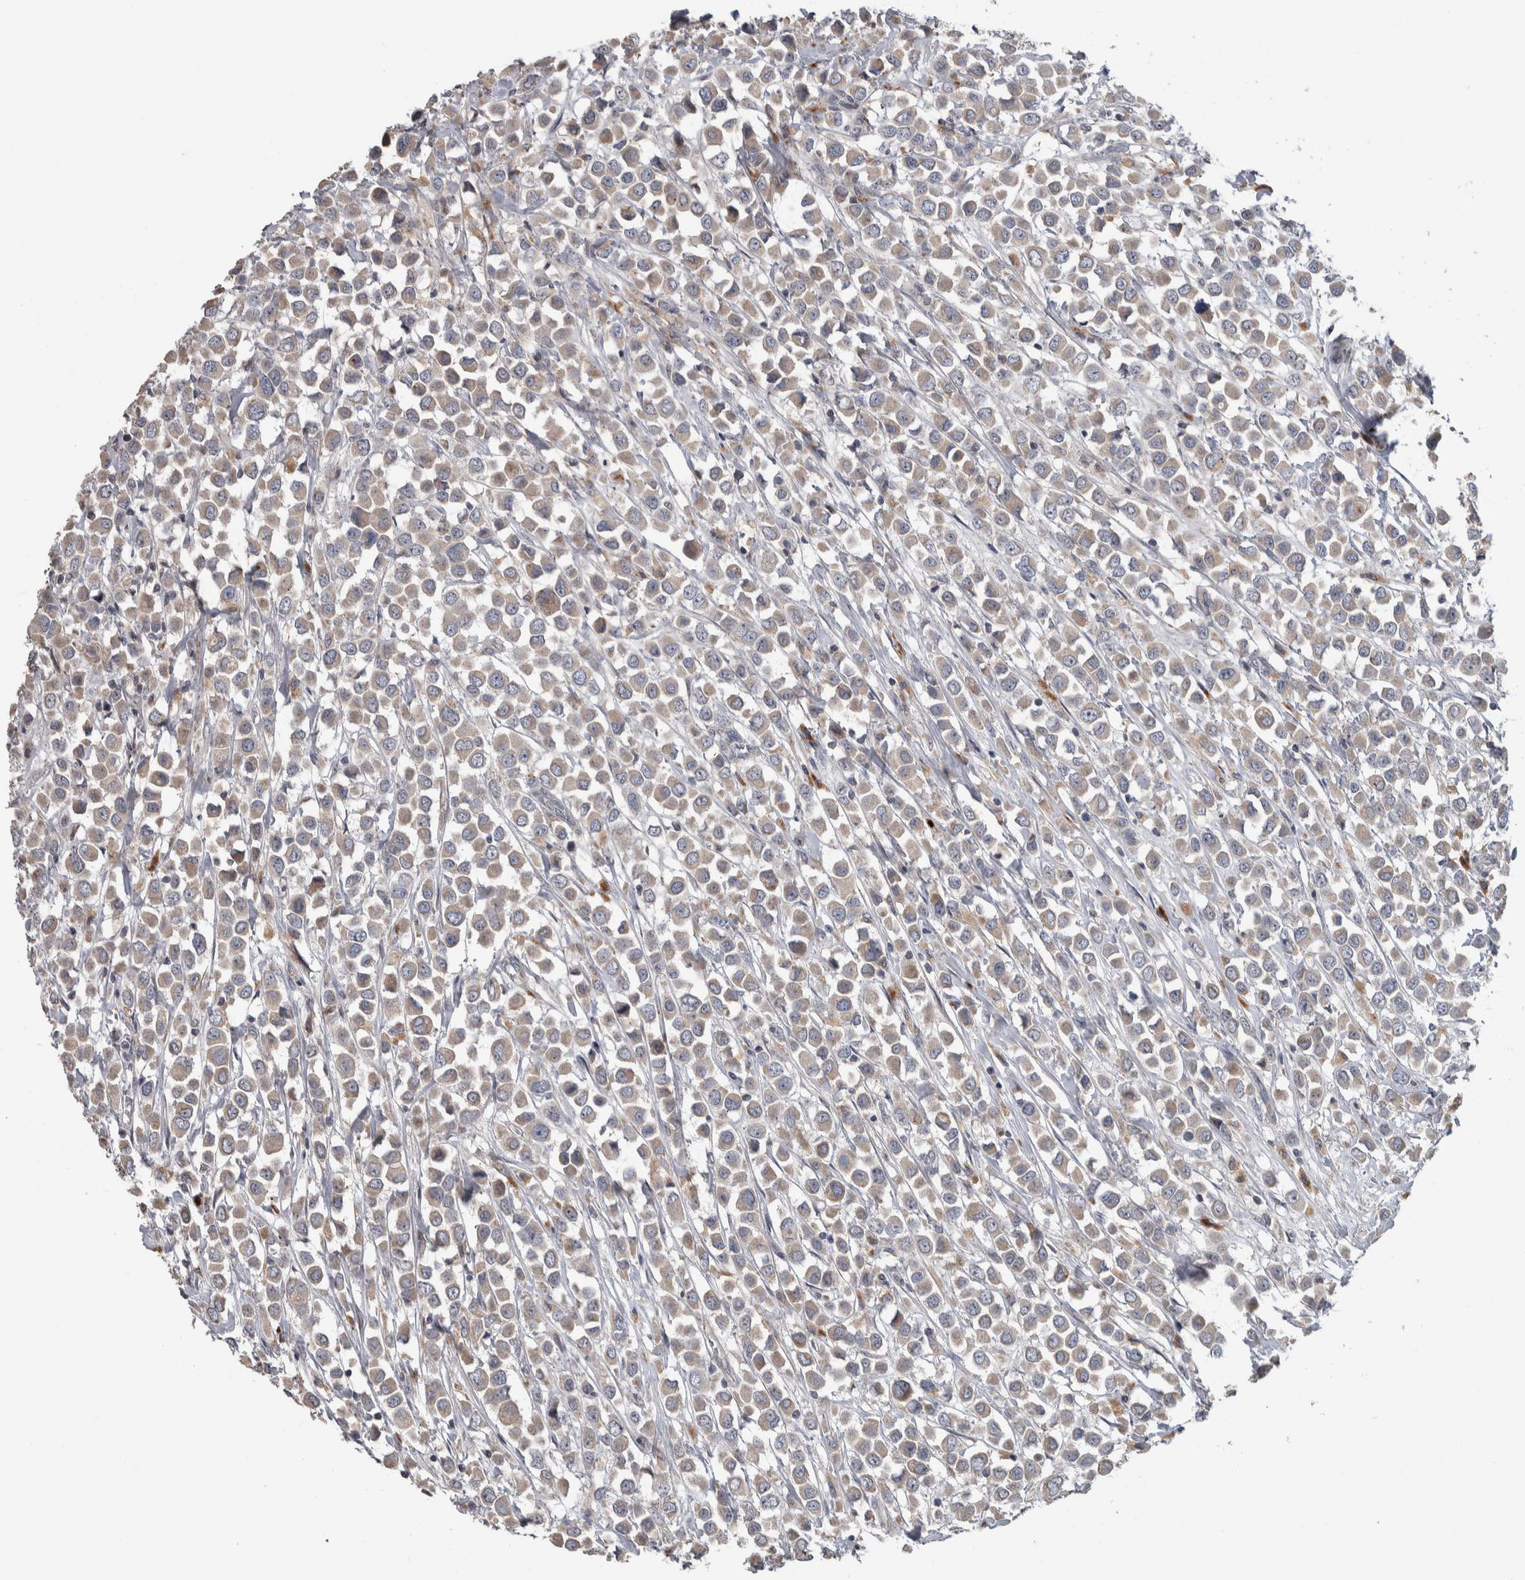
{"staining": {"intensity": "weak", "quantity": ">75%", "location": "cytoplasmic/membranous"}, "tissue": "breast cancer", "cell_type": "Tumor cells", "image_type": "cancer", "snomed": [{"axis": "morphology", "description": "Duct carcinoma"}, {"axis": "topography", "description": "Breast"}], "caption": "Immunohistochemical staining of human breast infiltrating ductal carcinoma shows low levels of weak cytoplasmic/membranous protein expression in approximately >75% of tumor cells.", "gene": "FAM83G", "patient": {"sex": "female", "age": 61}}